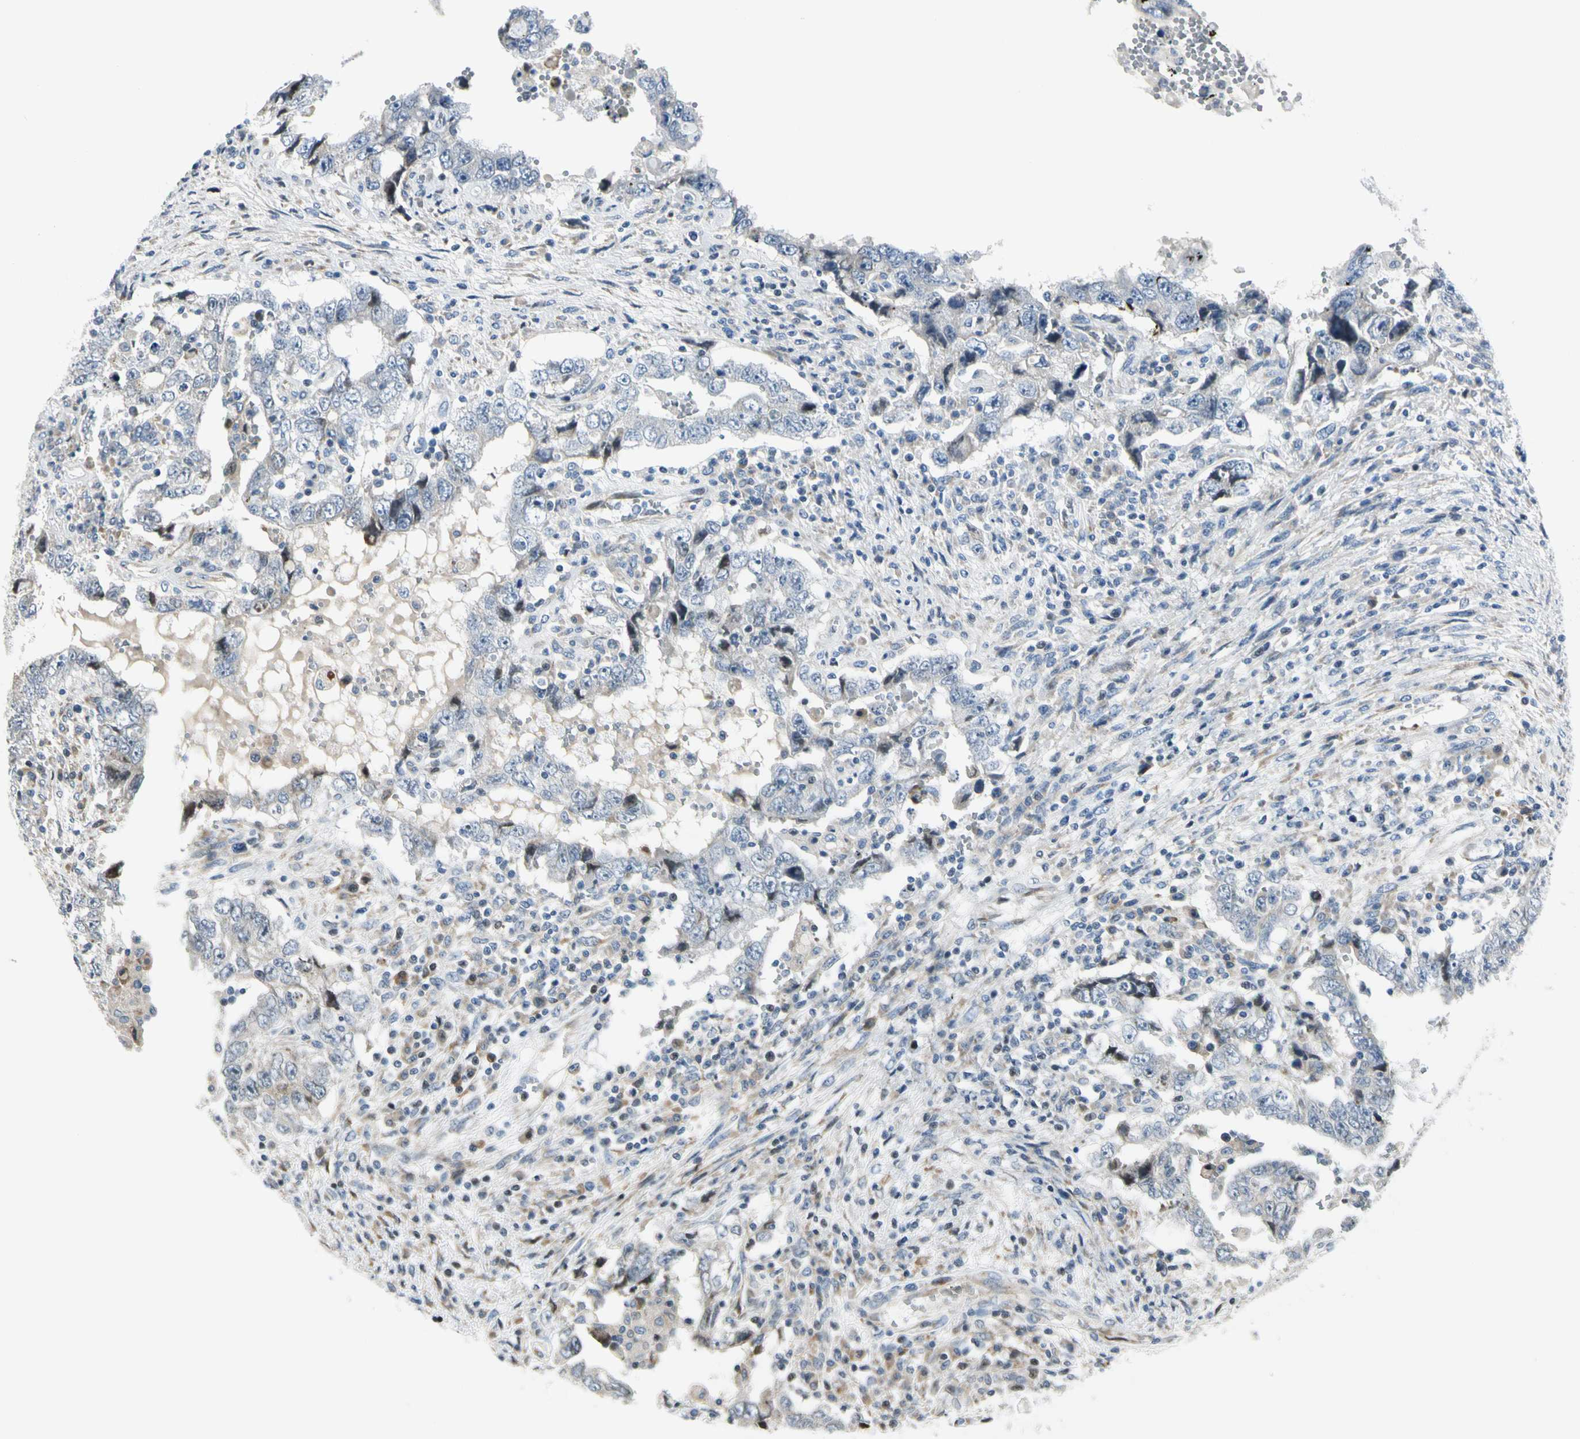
{"staining": {"intensity": "negative", "quantity": "none", "location": "none"}, "tissue": "testis cancer", "cell_type": "Tumor cells", "image_type": "cancer", "snomed": [{"axis": "morphology", "description": "Carcinoma, Embryonal, NOS"}, {"axis": "topography", "description": "Testis"}], "caption": "DAB (3,3'-diaminobenzidine) immunohistochemical staining of human testis cancer displays no significant expression in tumor cells.", "gene": "NPDC1", "patient": {"sex": "male", "age": 26}}